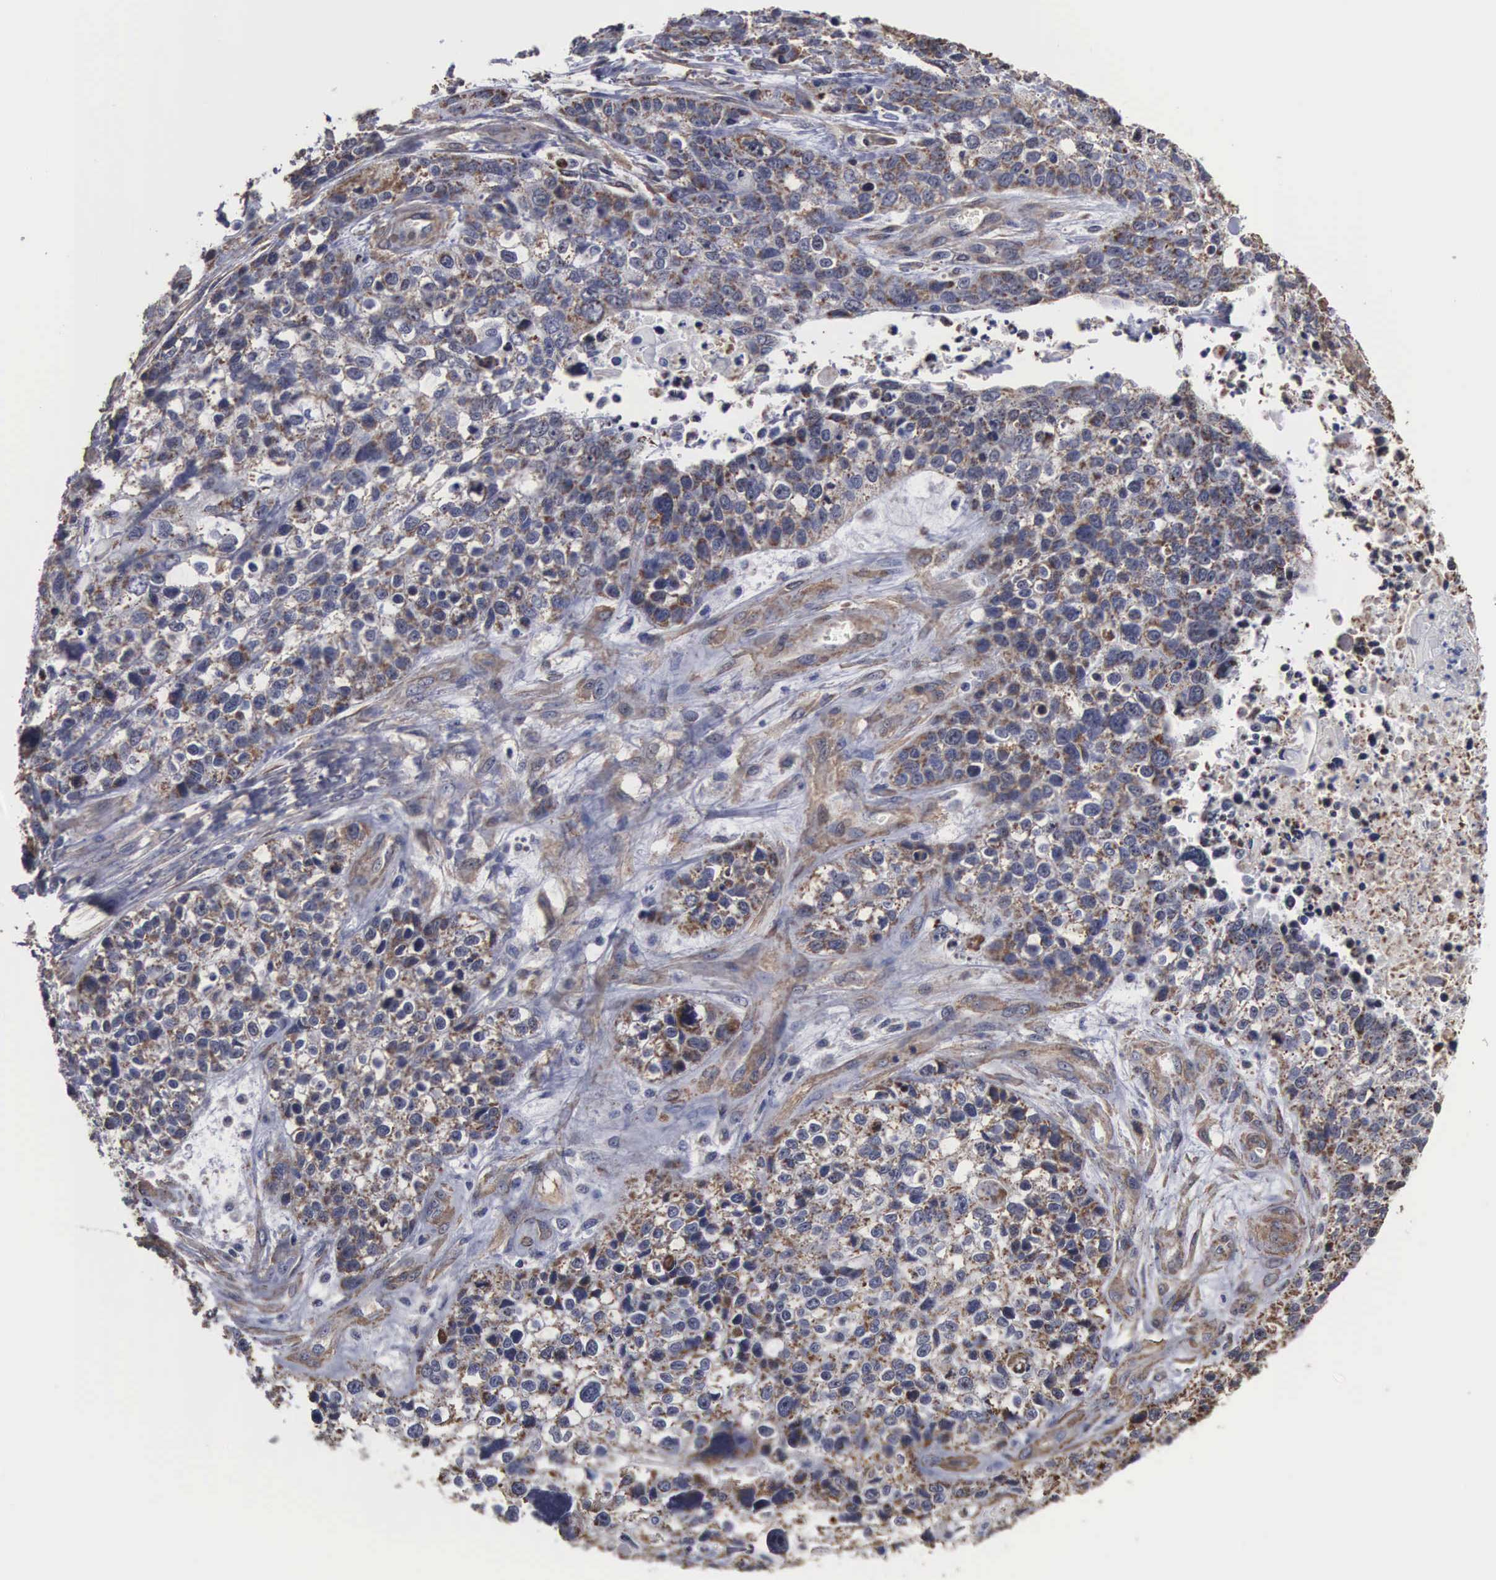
{"staining": {"intensity": "weak", "quantity": "25%-75%", "location": "cytoplasmic/membranous"}, "tissue": "lung cancer", "cell_type": "Tumor cells", "image_type": "cancer", "snomed": [{"axis": "morphology", "description": "Squamous cell carcinoma, NOS"}, {"axis": "topography", "description": "Lymph node"}, {"axis": "topography", "description": "Lung"}], "caption": "IHC histopathology image of squamous cell carcinoma (lung) stained for a protein (brown), which exhibits low levels of weak cytoplasmic/membranous staining in approximately 25%-75% of tumor cells.", "gene": "NGDN", "patient": {"sex": "male", "age": 74}}